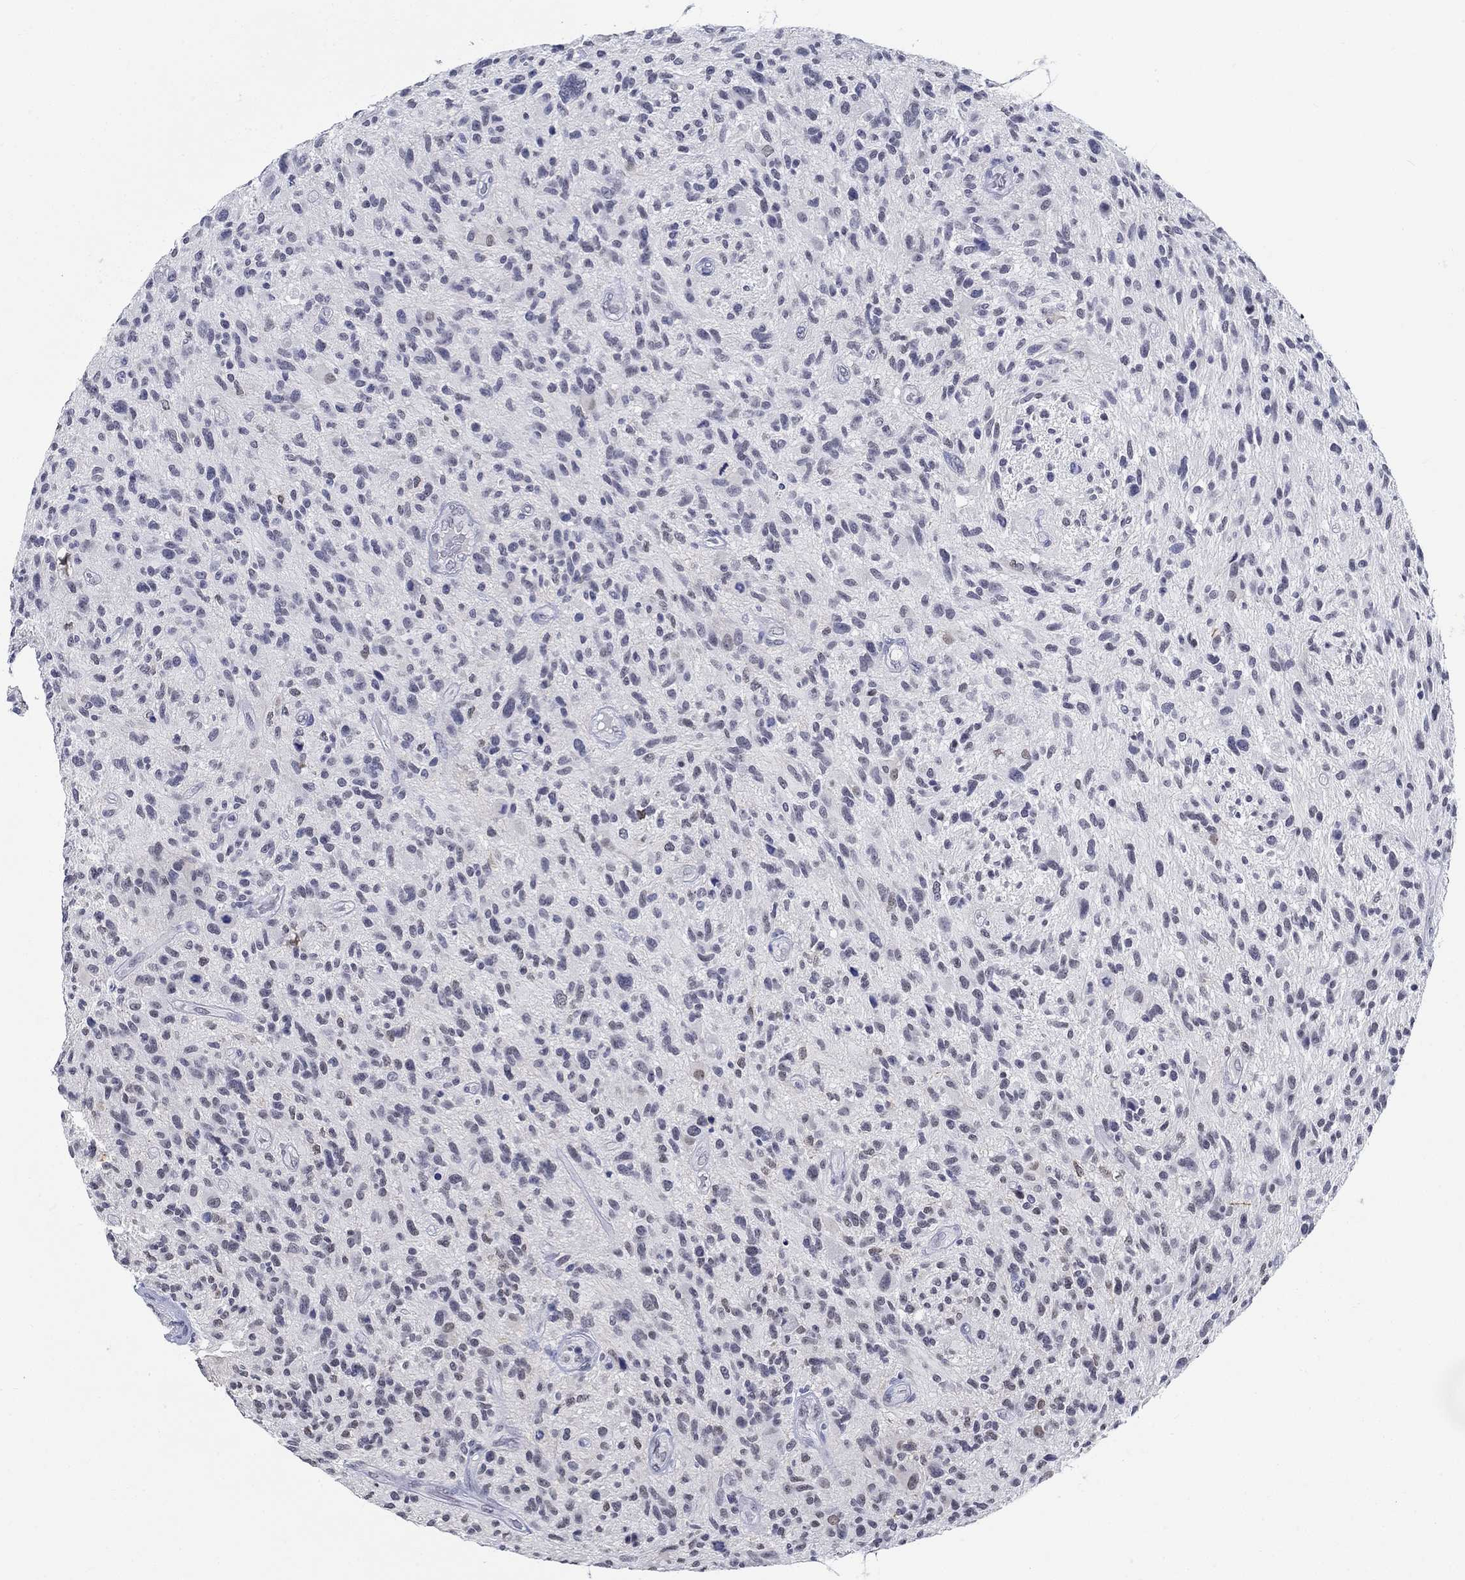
{"staining": {"intensity": "negative", "quantity": "none", "location": "none"}, "tissue": "glioma", "cell_type": "Tumor cells", "image_type": "cancer", "snomed": [{"axis": "morphology", "description": "Glioma, malignant, High grade"}, {"axis": "topography", "description": "Brain"}], "caption": "Immunohistochemical staining of glioma exhibits no significant staining in tumor cells.", "gene": "ANKS1B", "patient": {"sex": "male", "age": 47}}